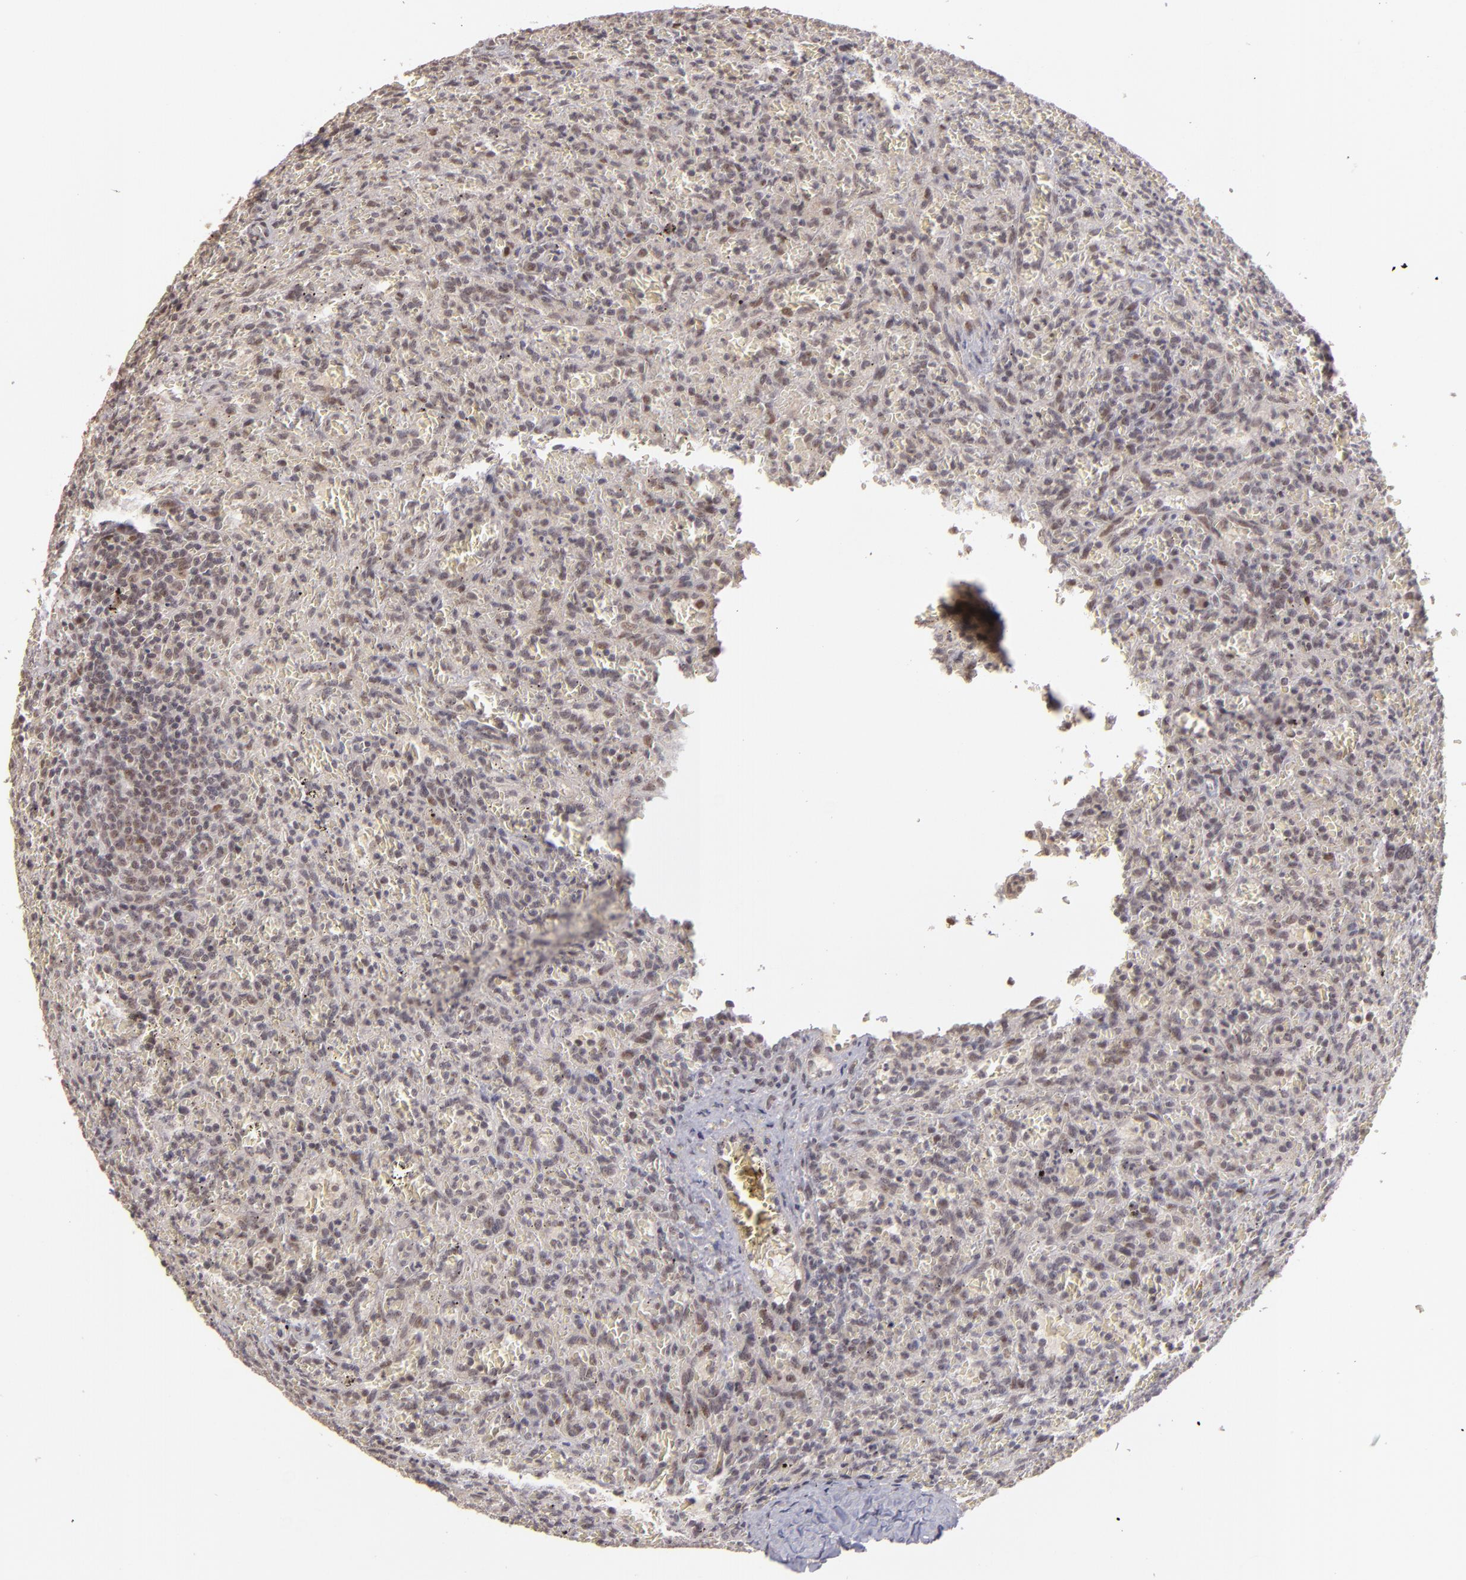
{"staining": {"intensity": "weak", "quantity": "<25%", "location": "nuclear"}, "tissue": "lymphoma", "cell_type": "Tumor cells", "image_type": "cancer", "snomed": [{"axis": "morphology", "description": "Malignant lymphoma, non-Hodgkin's type, Low grade"}, {"axis": "topography", "description": "Spleen"}], "caption": "IHC photomicrograph of neoplastic tissue: human low-grade malignant lymphoma, non-Hodgkin's type stained with DAB displays no significant protein staining in tumor cells.", "gene": "RARB", "patient": {"sex": "female", "age": 64}}